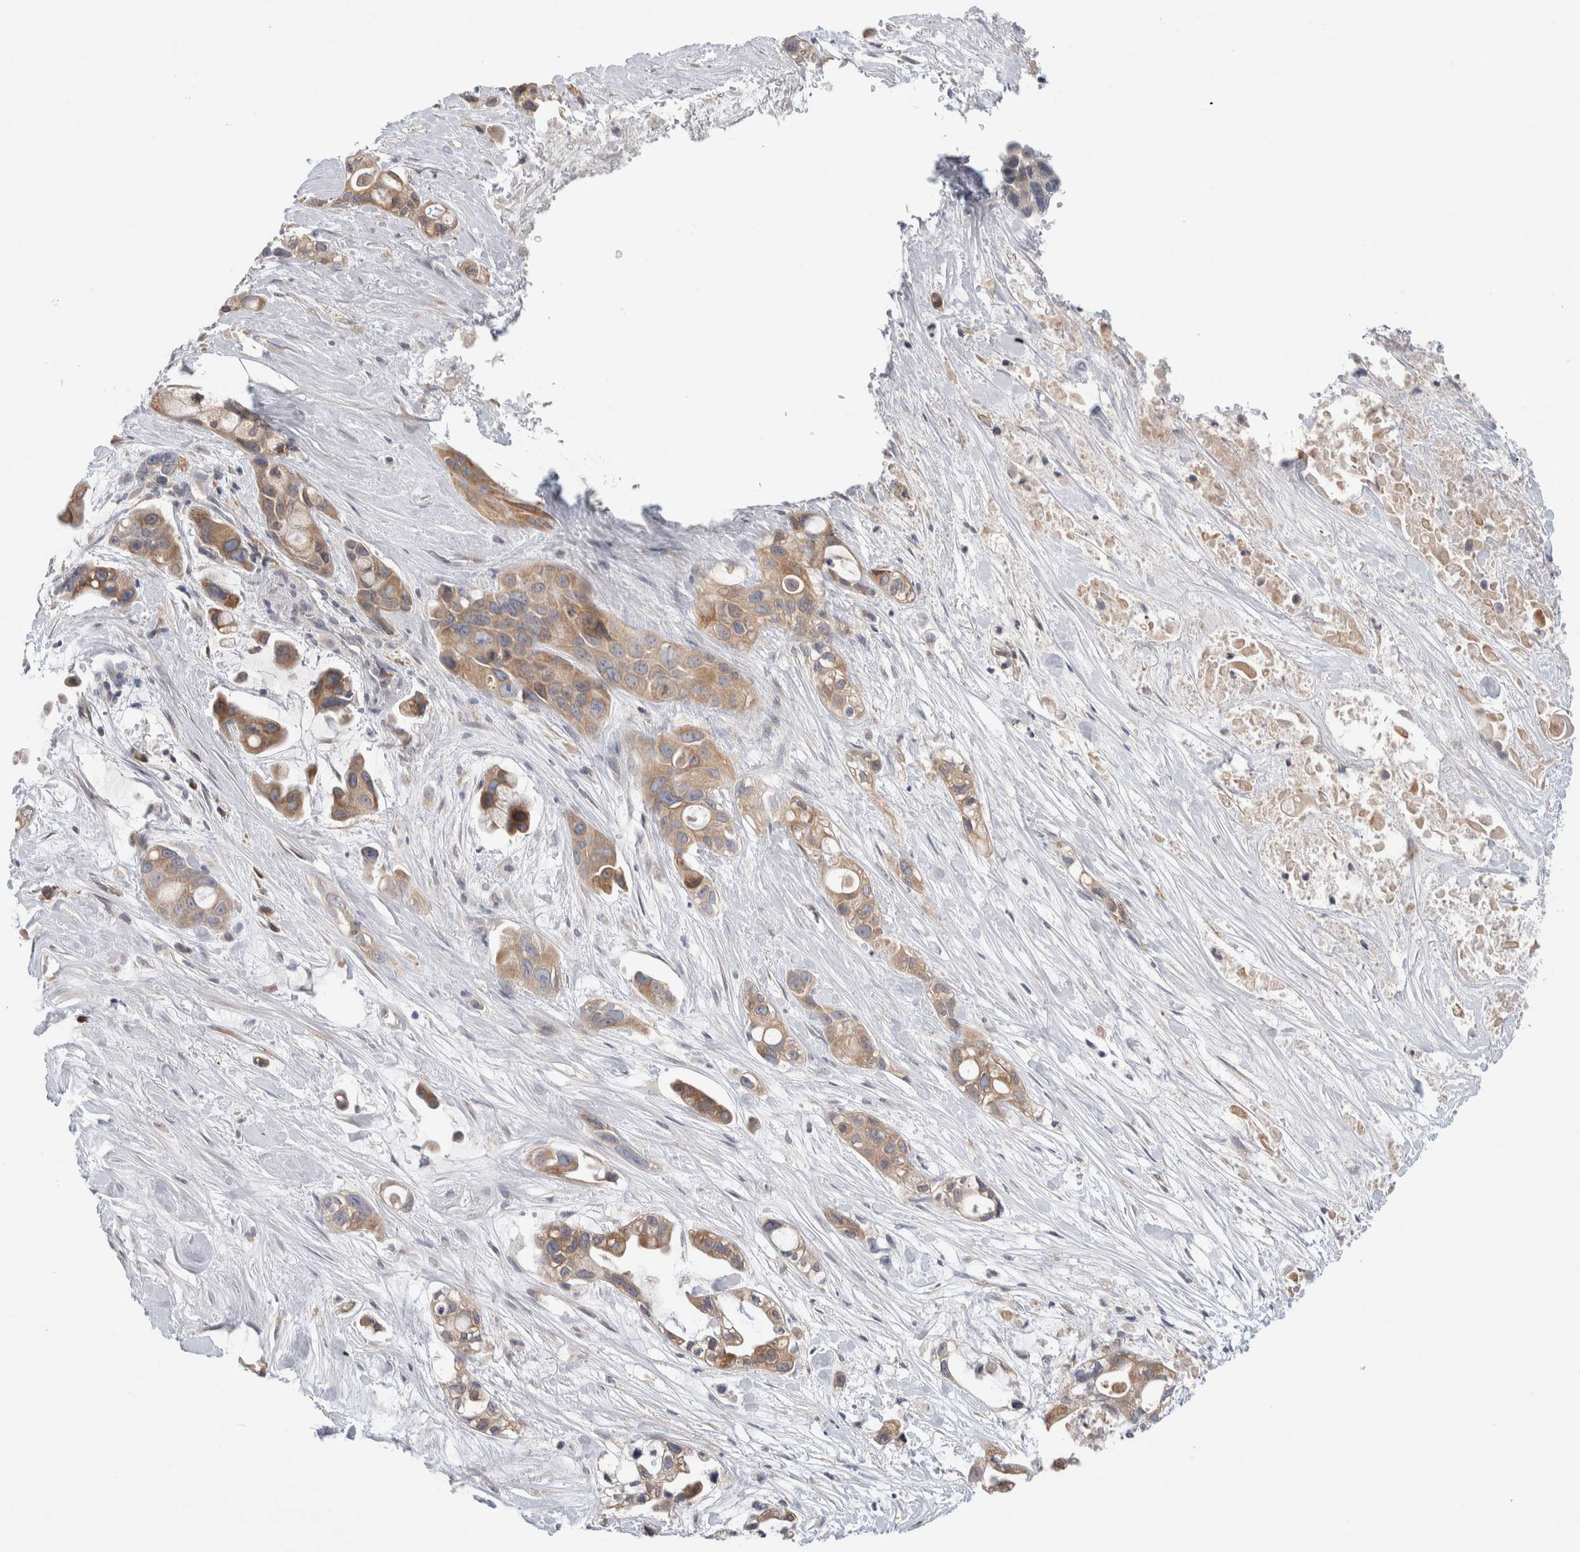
{"staining": {"intensity": "moderate", "quantity": ">75%", "location": "cytoplasmic/membranous"}, "tissue": "pancreatic cancer", "cell_type": "Tumor cells", "image_type": "cancer", "snomed": [{"axis": "morphology", "description": "Adenocarcinoma, NOS"}, {"axis": "topography", "description": "Pancreas"}], "caption": "Immunohistochemical staining of human pancreatic cancer (adenocarcinoma) shows moderate cytoplasmic/membranous protein staining in approximately >75% of tumor cells.", "gene": "RUSF1", "patient": {"sex": "male", "age": 53}}